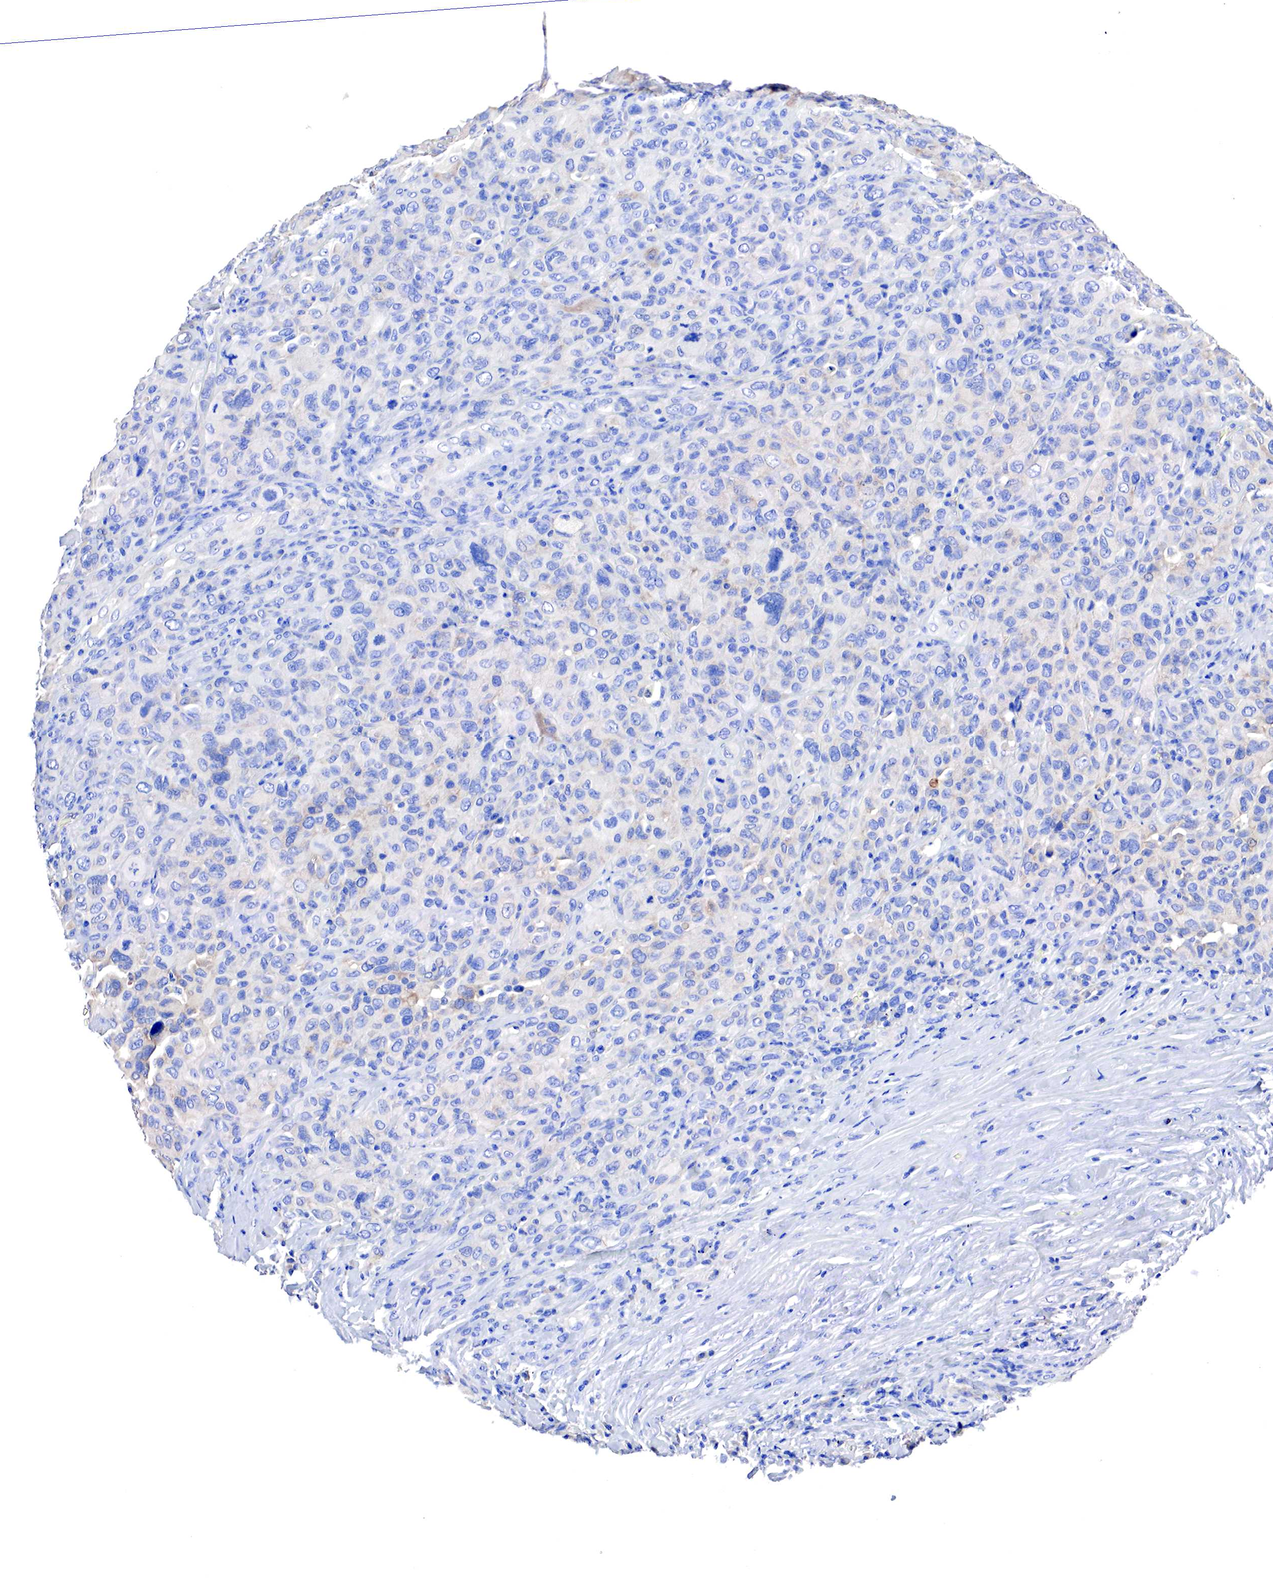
{"staining": {"intensity": "weak", "quantity": "<25%", "location": "cytoplasmic/membranous"}, "tissue": "melanoma", "cell_type": "Tumor cells", "image_type": "cancer", "snomed": [{"axis": "morphology", "description": "Malignant melanoma, Metastatic site"}, {"axis": "topography", "description": "Skin"}], "caption": "Melanoma was stained to show a protein in brown. There is no significant positivity in tumor cells.", "gene": "RDX", "patient": {"sex": "male", "age": 32}}